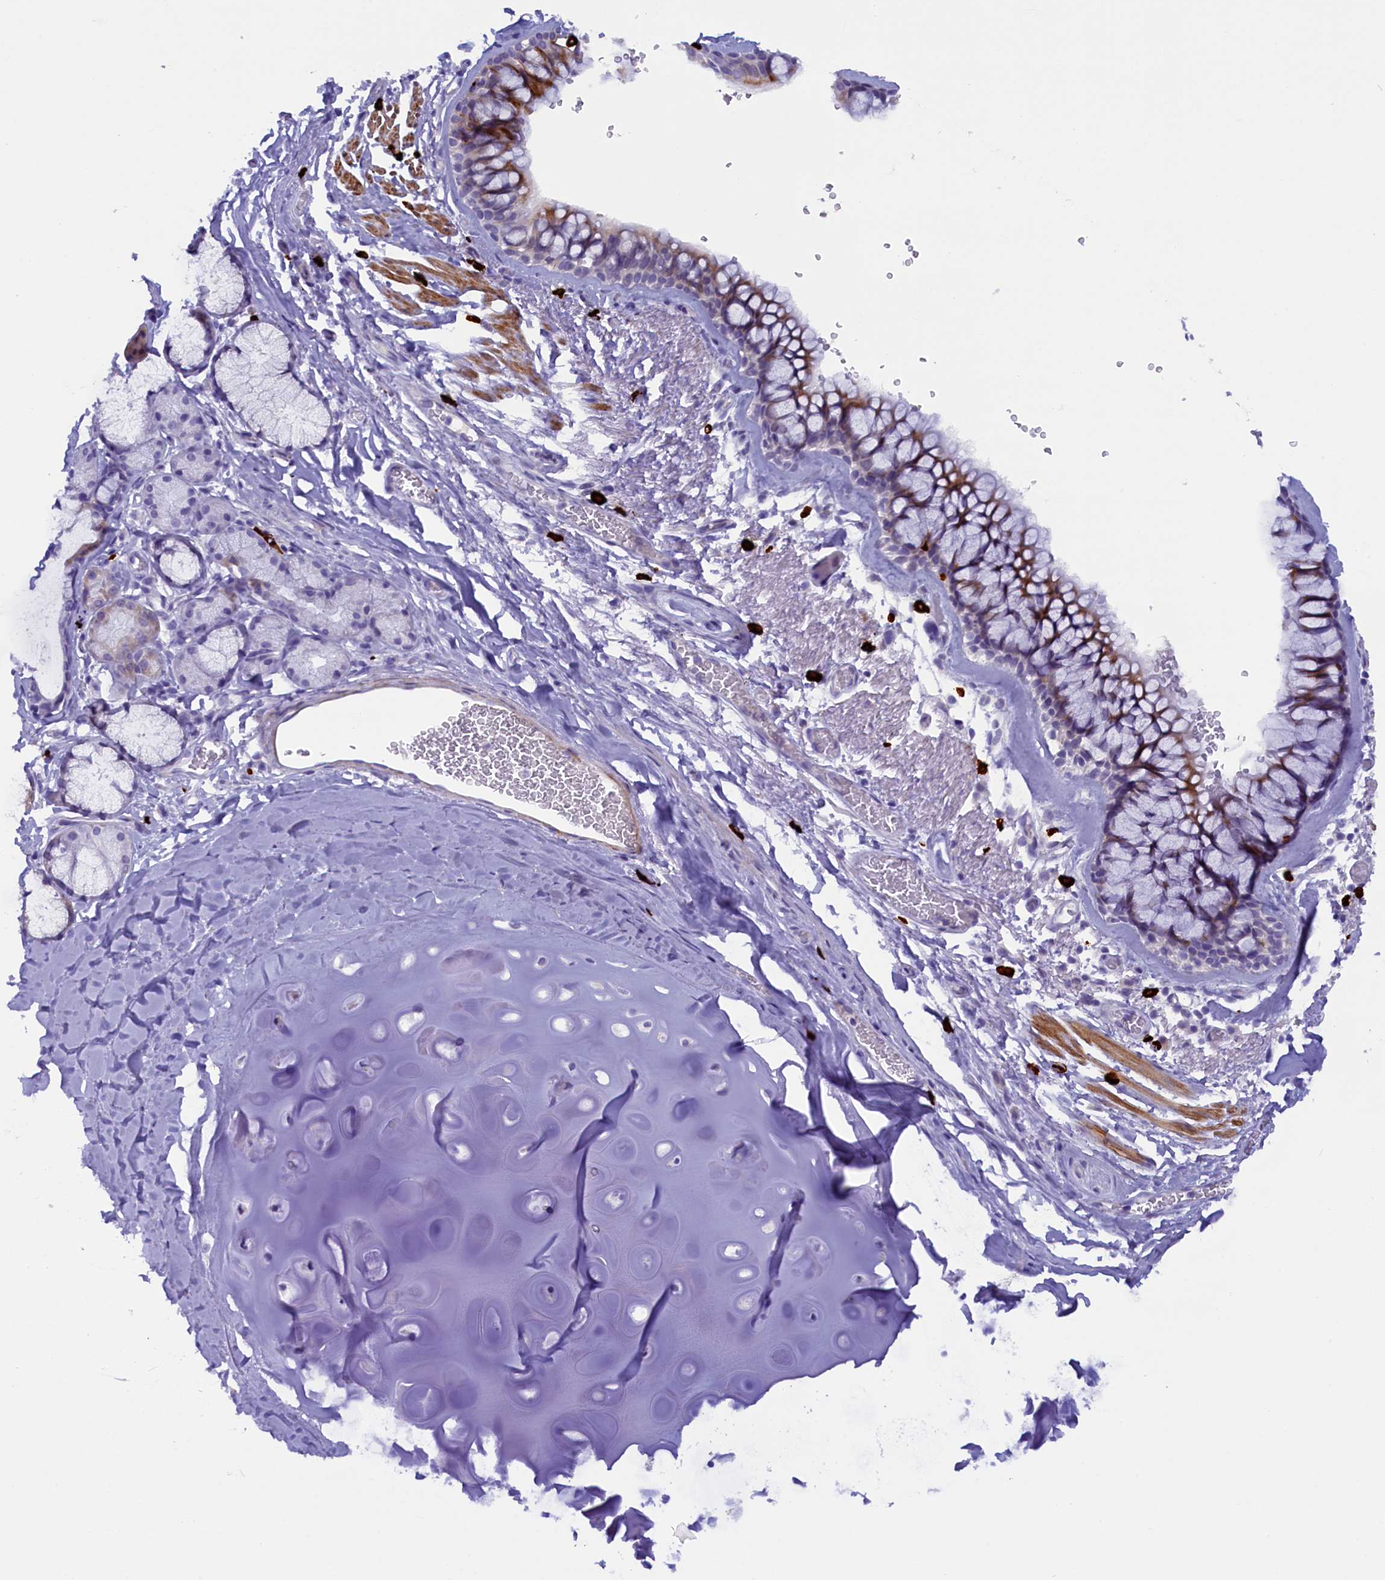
{"staining": {"intensity": "moderate", "quantity": "<25%", "location": "cytoplasmic/membranous"}, "tissue": "bronchus", "cell_type": "Respiratory epithelial cells", "image_type": "normal", "snomed": [{"axis": "morphology", "description": "Normal tissue, NOS"}, {"axis": "topography", "description": "Bronchus"}], "caption": "Immunohistochemistry (IHC) (DAB) staining of unremarkable bronchus exhibits moderate cytoplasmic/membranous protein positivity in approximately <25% of respiratory epithelial cells.", "gene": "RTTN", "patient": {"sex": "male", "age": 65}}